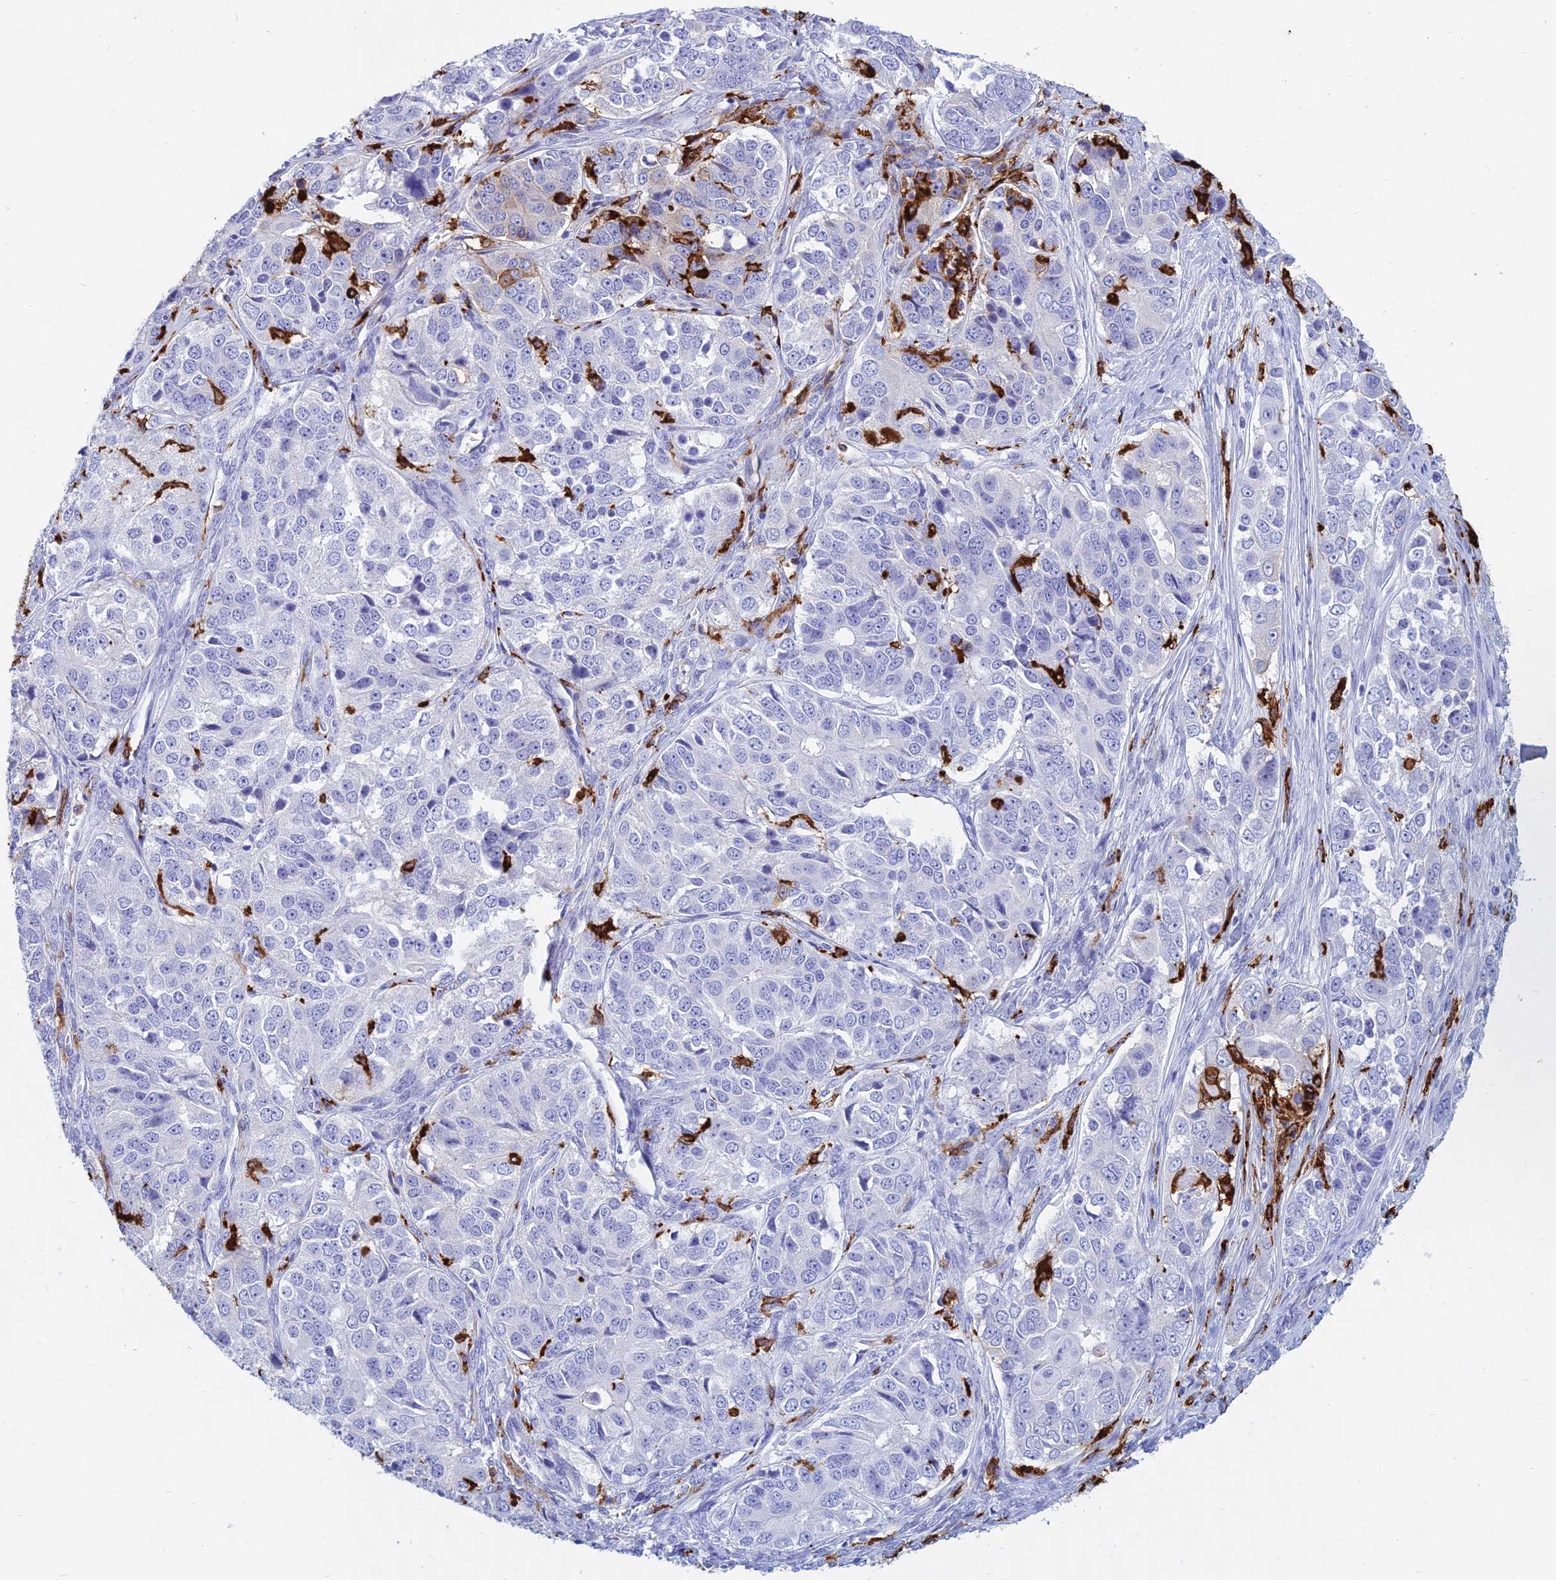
{"staining": {"intensity": "negative", "quantity": "none", "location": "none"}, "tissue": "ovarian cancer", "cell_type": "Tumor cells", "image_type": "cancer", "snomed": [{"axis": "morphology", "description": "Carcinoma, endometroid"}, {"axis": "topography", "description": "Ovary"}], "caption": "Immunohistochemical staining of ovarian cancer shows no significant positivity in tumor cells. (DAB (3,3'-diaminobenzidine) IHC, high magnification).", "gene": "HLA-DRB1", "patient": {"sex": "female", "age": 51}}